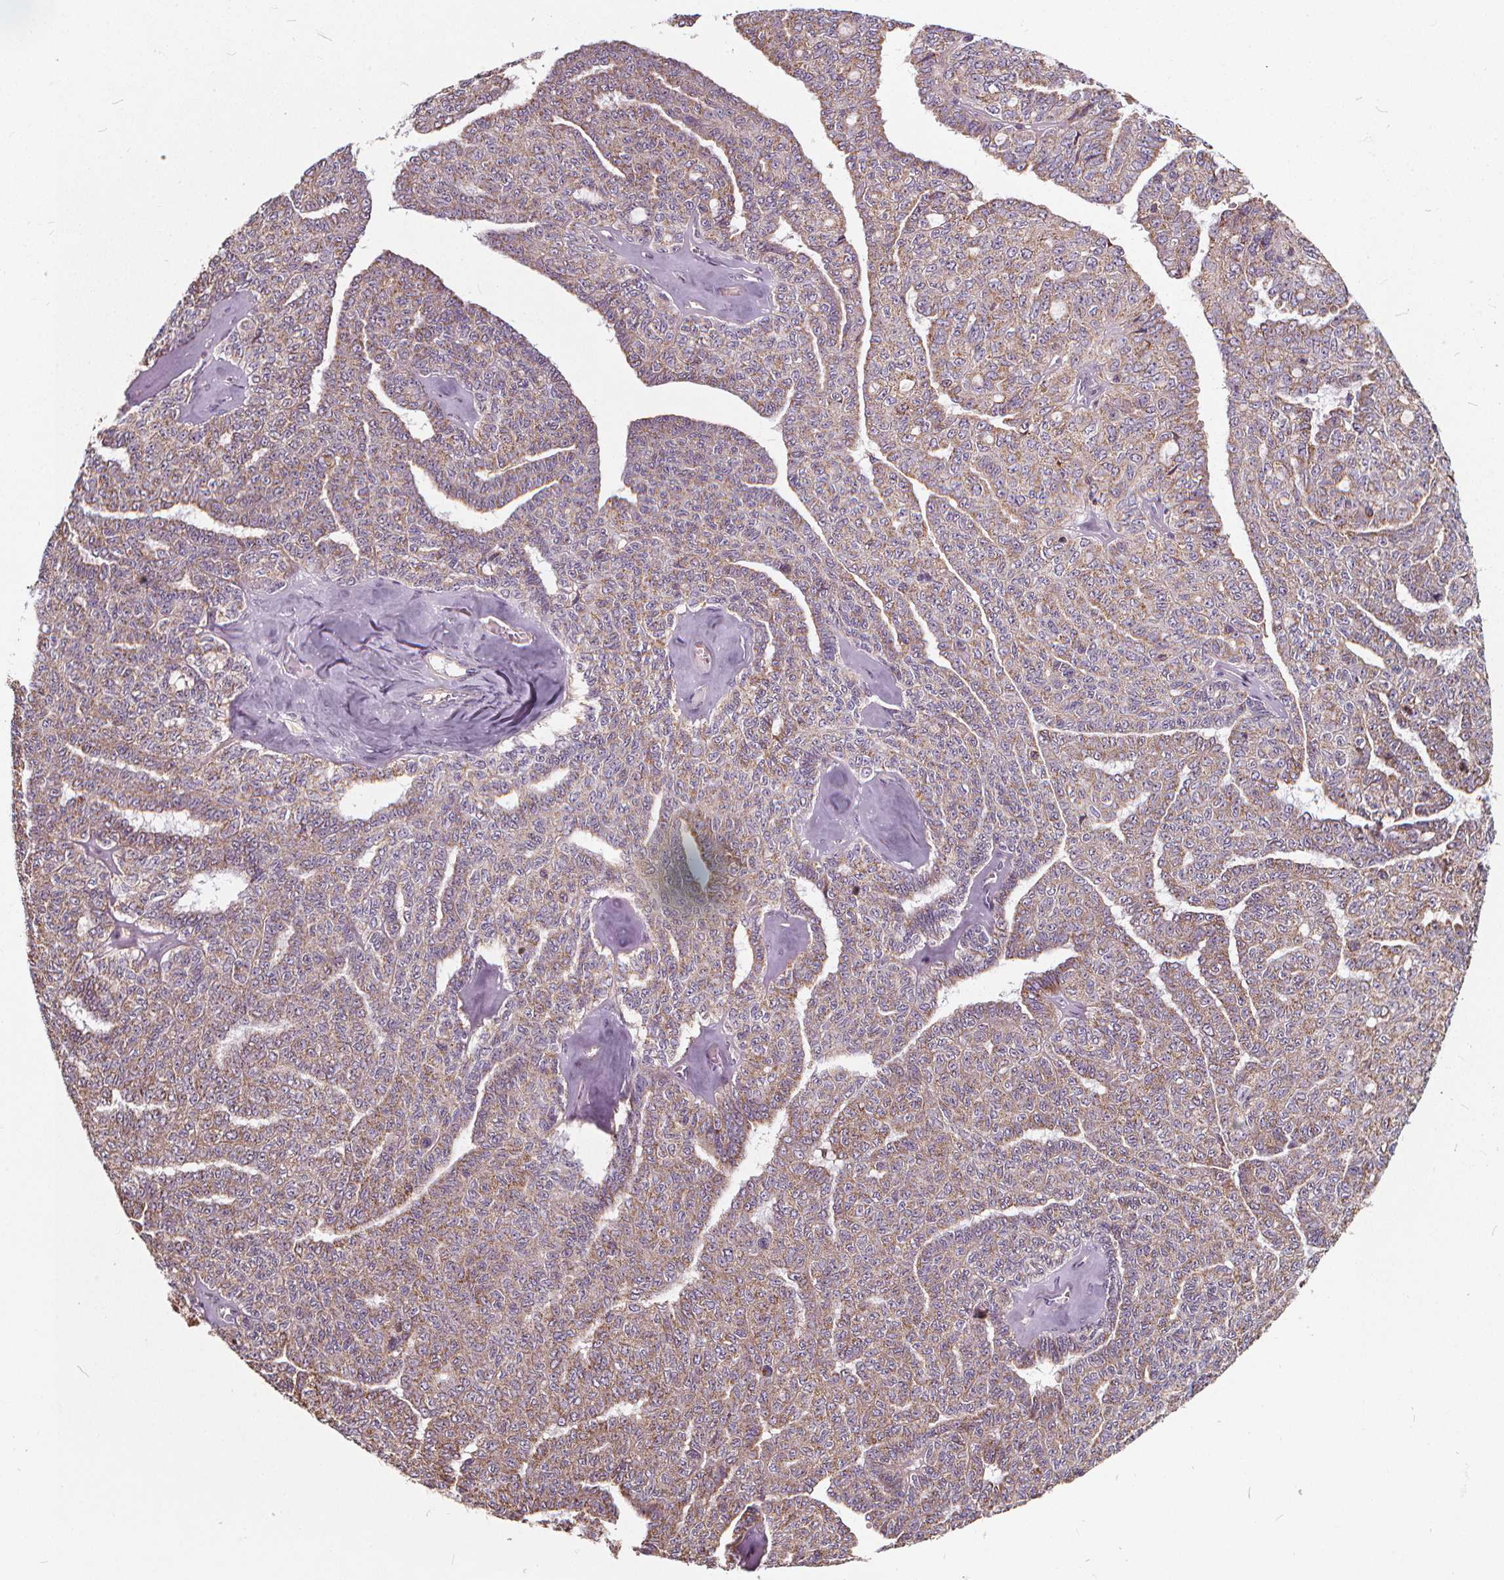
{"staining": {"intensity": "moderate", "quantity": "25%-75%", "location": "cytoplasmic/membranous"}, "tissue": "ovarian cancer", "cell_type": "Tumor cells", "image_type": "cancer", "snomed": [{"axis": "morphology", "description": "Cystadenocarcinoma, serous, NOS"}, {"axis": "topography", "description": "Ovary"}], "caption": "A medium amount of moderate cytoplasmic/membranous expression is seen in about 25%-75% of tumor cells in ovarian serous cystadenocarcinoma tissue.", "gene": "ORAI2", "patient": {"sex": "female", "age": 71}}